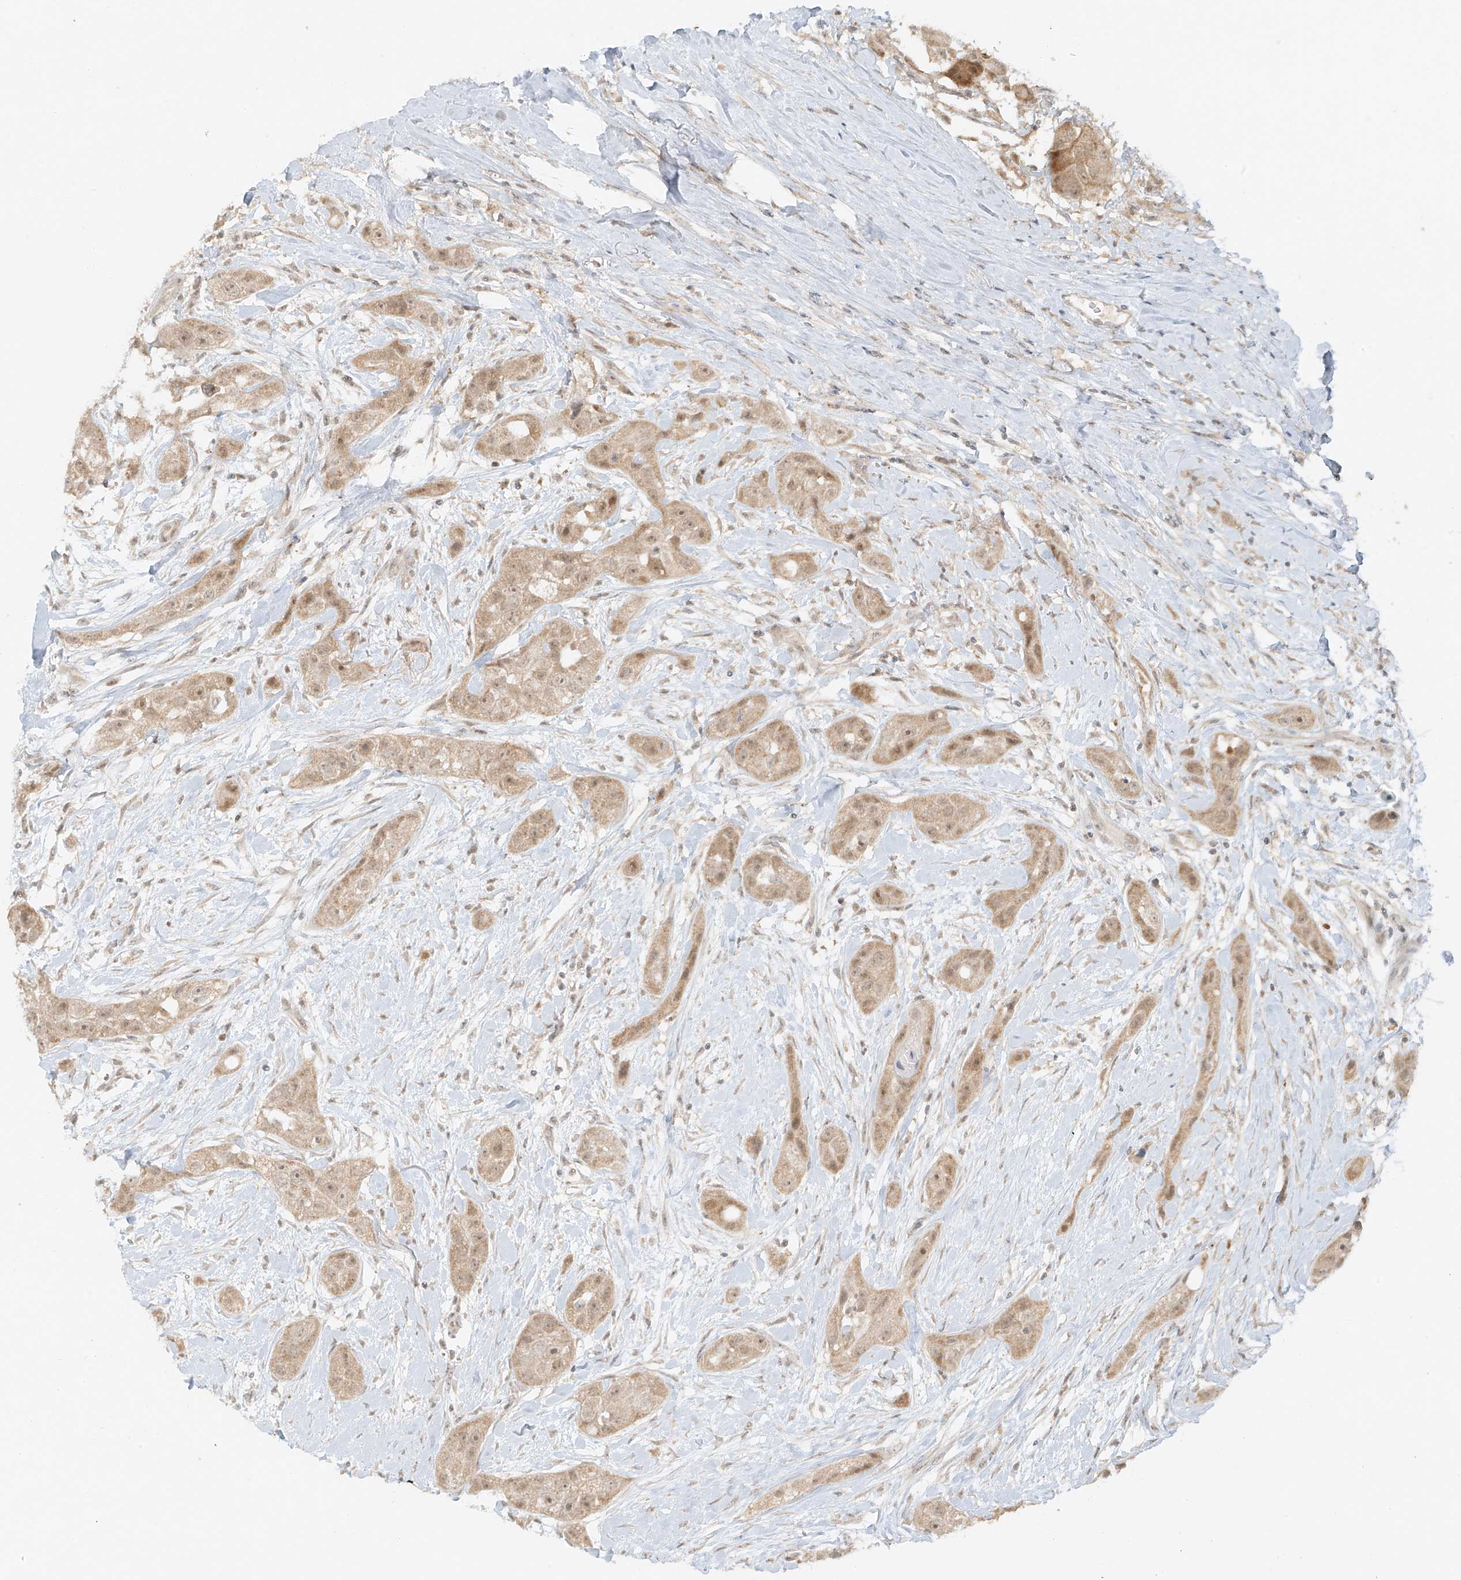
{"staining": {"intensity": "moderate", "quantity": ">75%", "location": "cytoplasmic/membranous,nuclear"}, "tissue": "head and neck cancer", "cell_type": "Tumor cells", "image_type": "cancer", "snomed": [{"axis": "morphology", "description": "Normal tissue, NOS"}, {"axis": "morphology", "description": "Squamous cell carcinoma, NOS"}, {"axis": "topography", "description": "Skeletal muscle"}, {"axis": "topography", "description": "Head-Neck"}], "caption": "Immunohistochemistry (IHC) histopathology image of human squamous cell carcinoma (head and neck) stained for a protein (brown), which demonstrates medium levels of moderate cytoplasmic/membranous and nuclear positivity in about >75% of tumor cells.", "gene": "MIPEP", "patient": {"sex": "male", "age": 51}}